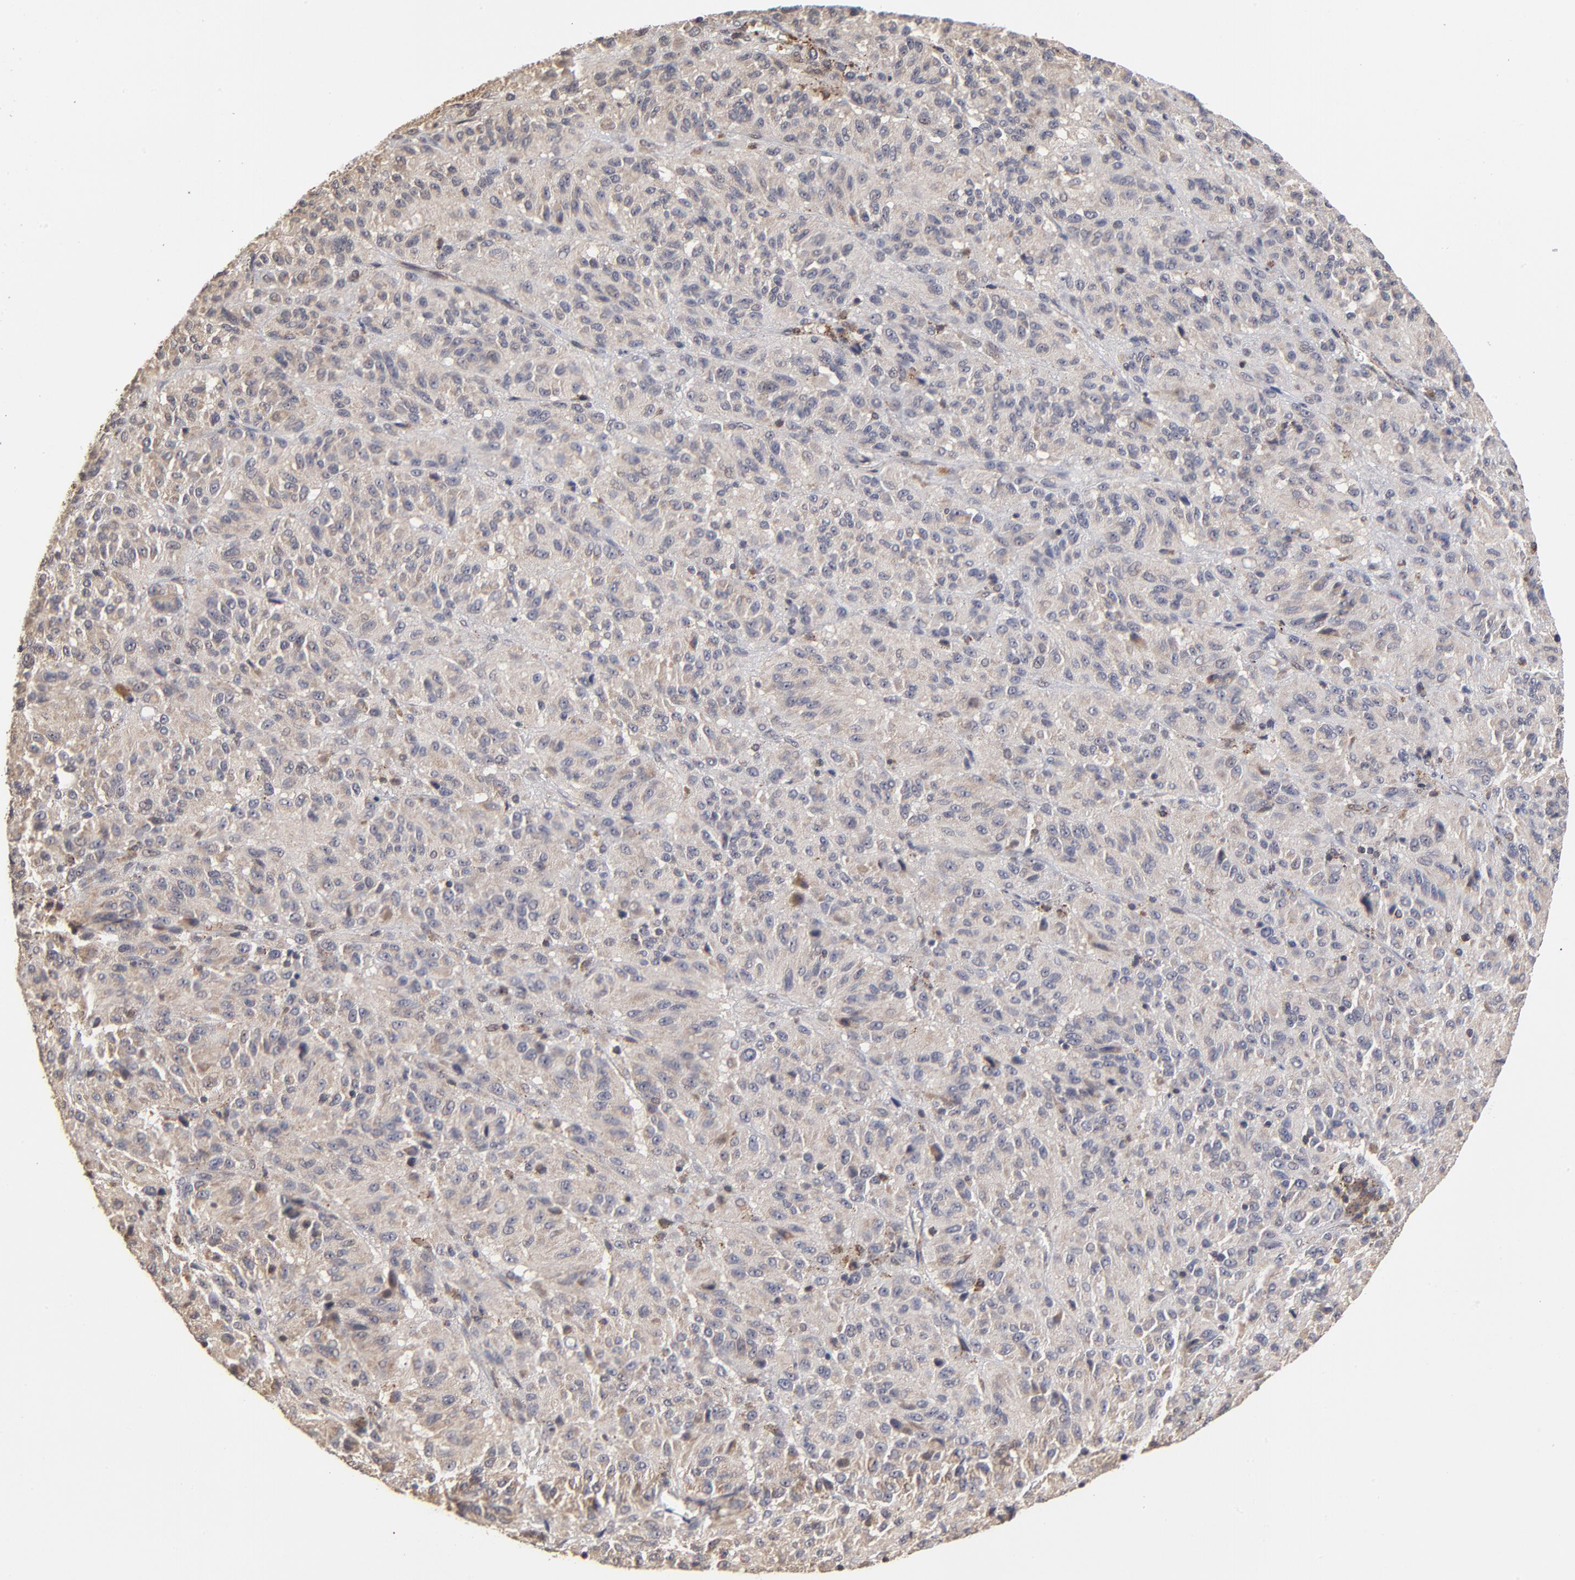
{"staining": {"intensity": "weak", "quantity": "<25%", "location": "cytoplasmic/membranous"}, "tissue": "melanoma", "cell_type": "Tumor cells", "image_type": "cancer", "snomed": [{"axis": "morphology", "description": "Malignant melanoma, Metastatic site"}, {"axis": "topography", "description": "Lung"}], "caption": "Human melanoma stained for a protein using immunohistochemistry displays no staining in tumor cells.", "gene": "ASB8", "patient": {"sex": "male", "age": 64}}